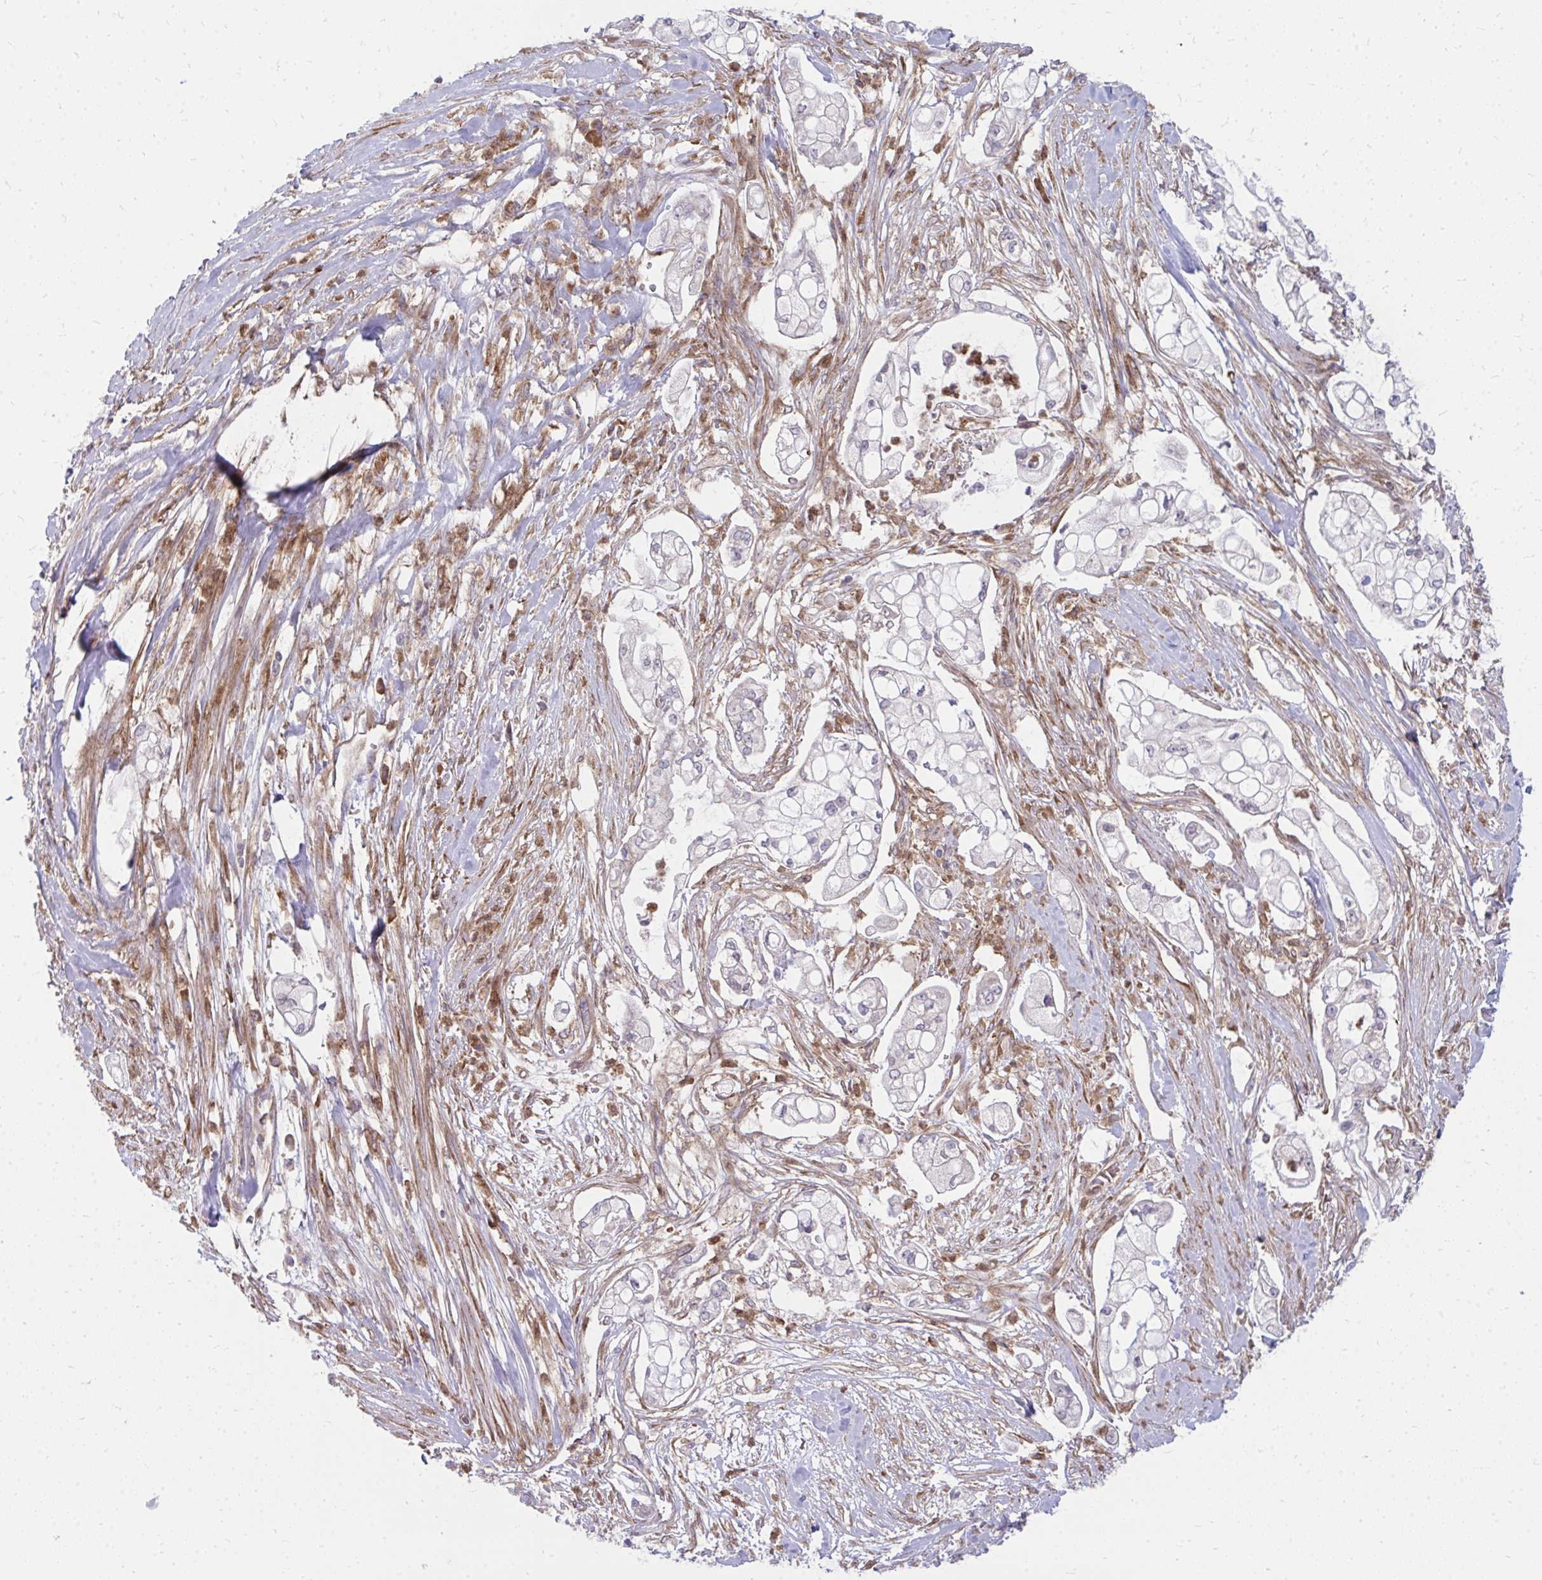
{"staining": {"intensity": "weak", "quantity": "<25%", "location": "cytoplasmic/membranous"}, "tissue": "pancreatic cancer", "cell_type": "Tumor cells", "image_type": "cancer", "snomed": [{"axis": "morphology", "description": "Adenocarcinoma, NOS"}, {"axis": "topography", "description": "Pancreas"}], "caption": "The immunohistochemistry micrograph has no significant staining in tumor cells of pancreatic cancer tissue.", "gene": "ASAP1", "patient": {"sex": "female", "age": 69}}